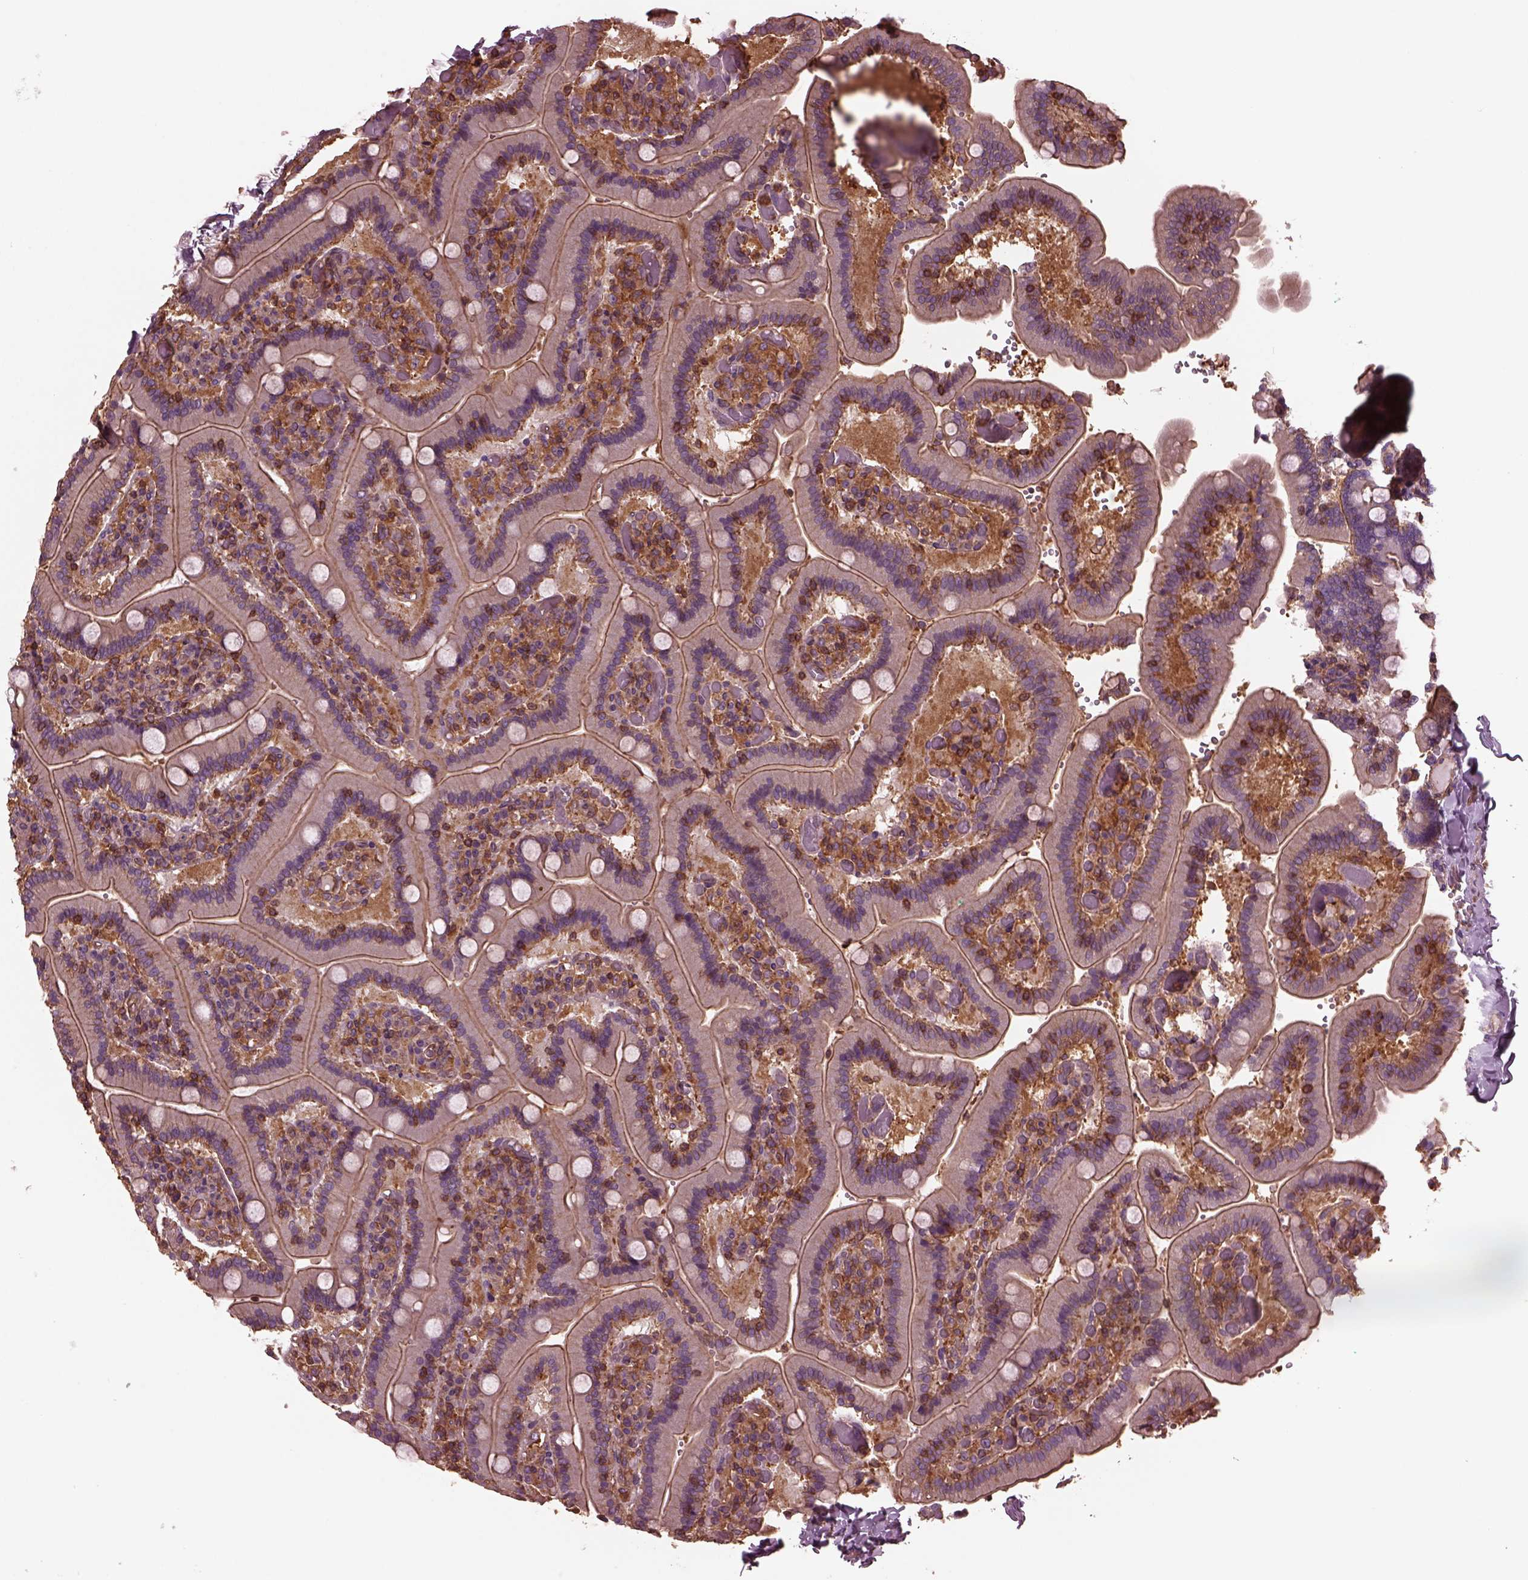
{"staining": {"intensity": "weak", "quantity": ">75%", "location": "cytoplasmic/membranous"}, "tissue": "duodenum", "cell_type": "Glandular cells", "image_type": "normal", "snomed": [{"axis": "morphology", "description": "Normal tissue, NOS"}, {"axis": "topography", "description": "Duodenum"}], "caption": "Unremarkable duodenum reveals weak cytoplasmic/membranous positivity in approximately >75% of glandular cells, visualized by immunohistochemistry.", "gene": "MYL1", "patient": {"sex": "female", "age": 62}}